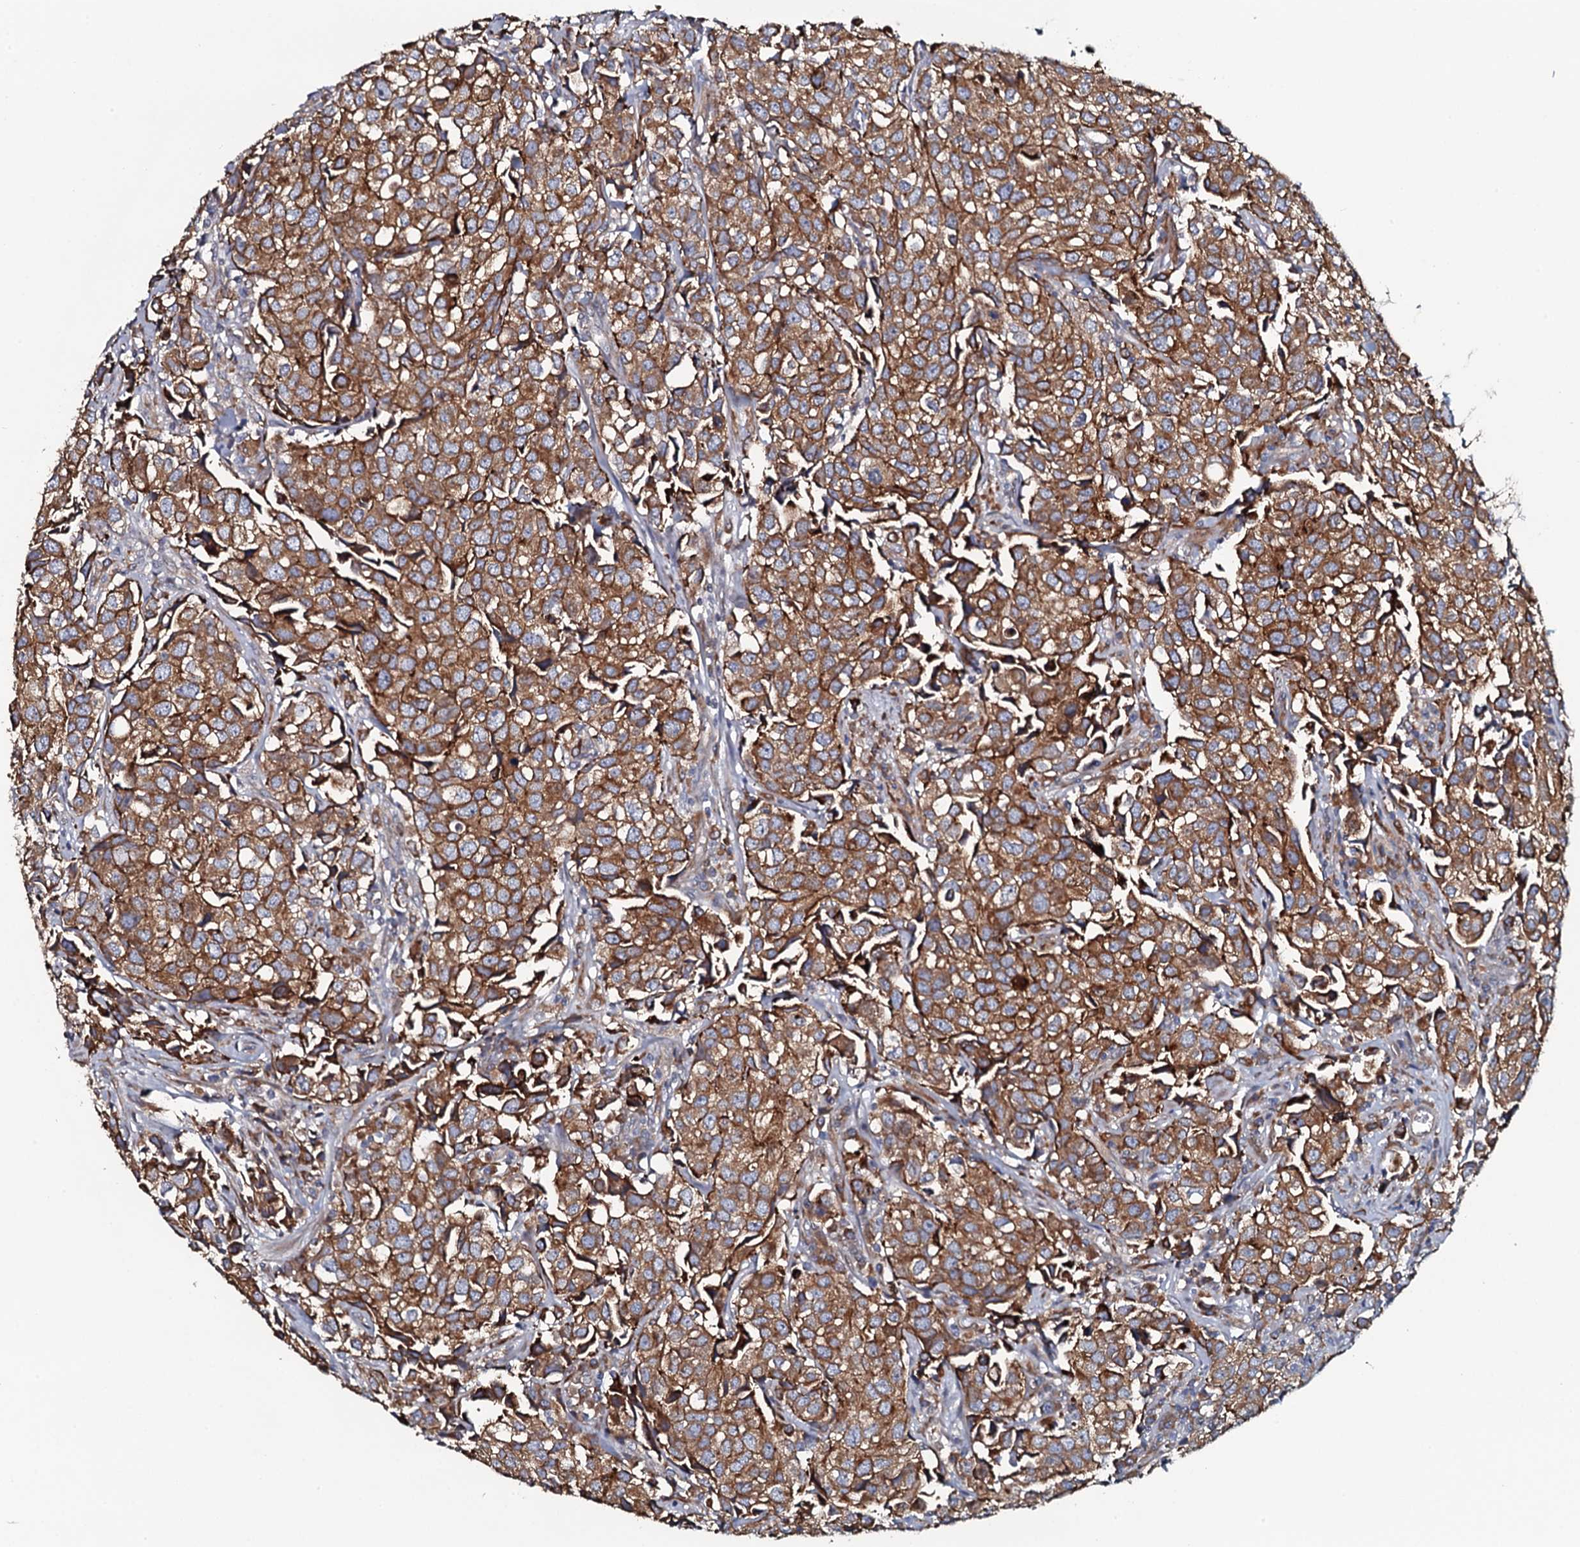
{"staining": {"intensity": "moderate", "quantity": ">75%", "location": "cytoplasmic/membranous"}, "tissue": "urothelial cancer", "cell_type": "Tumor cells", "image_type": "cancer", "snomed": [{"axis": "morphology", "description": "Urothelial carcinoma, High grade"}, {"axis": "topography", "description": "Urinary bladder"}], "caption": "An immunohistochemistry (IHC) photomicrograph of tumor tissue is shown. Protein staining in brown highlights moderate cytoplasmic/membranous positivity in urothelial cancer within tumor cells.", "gene": "TMEM151A", "patient": {"sex": "female", "age": 75}}